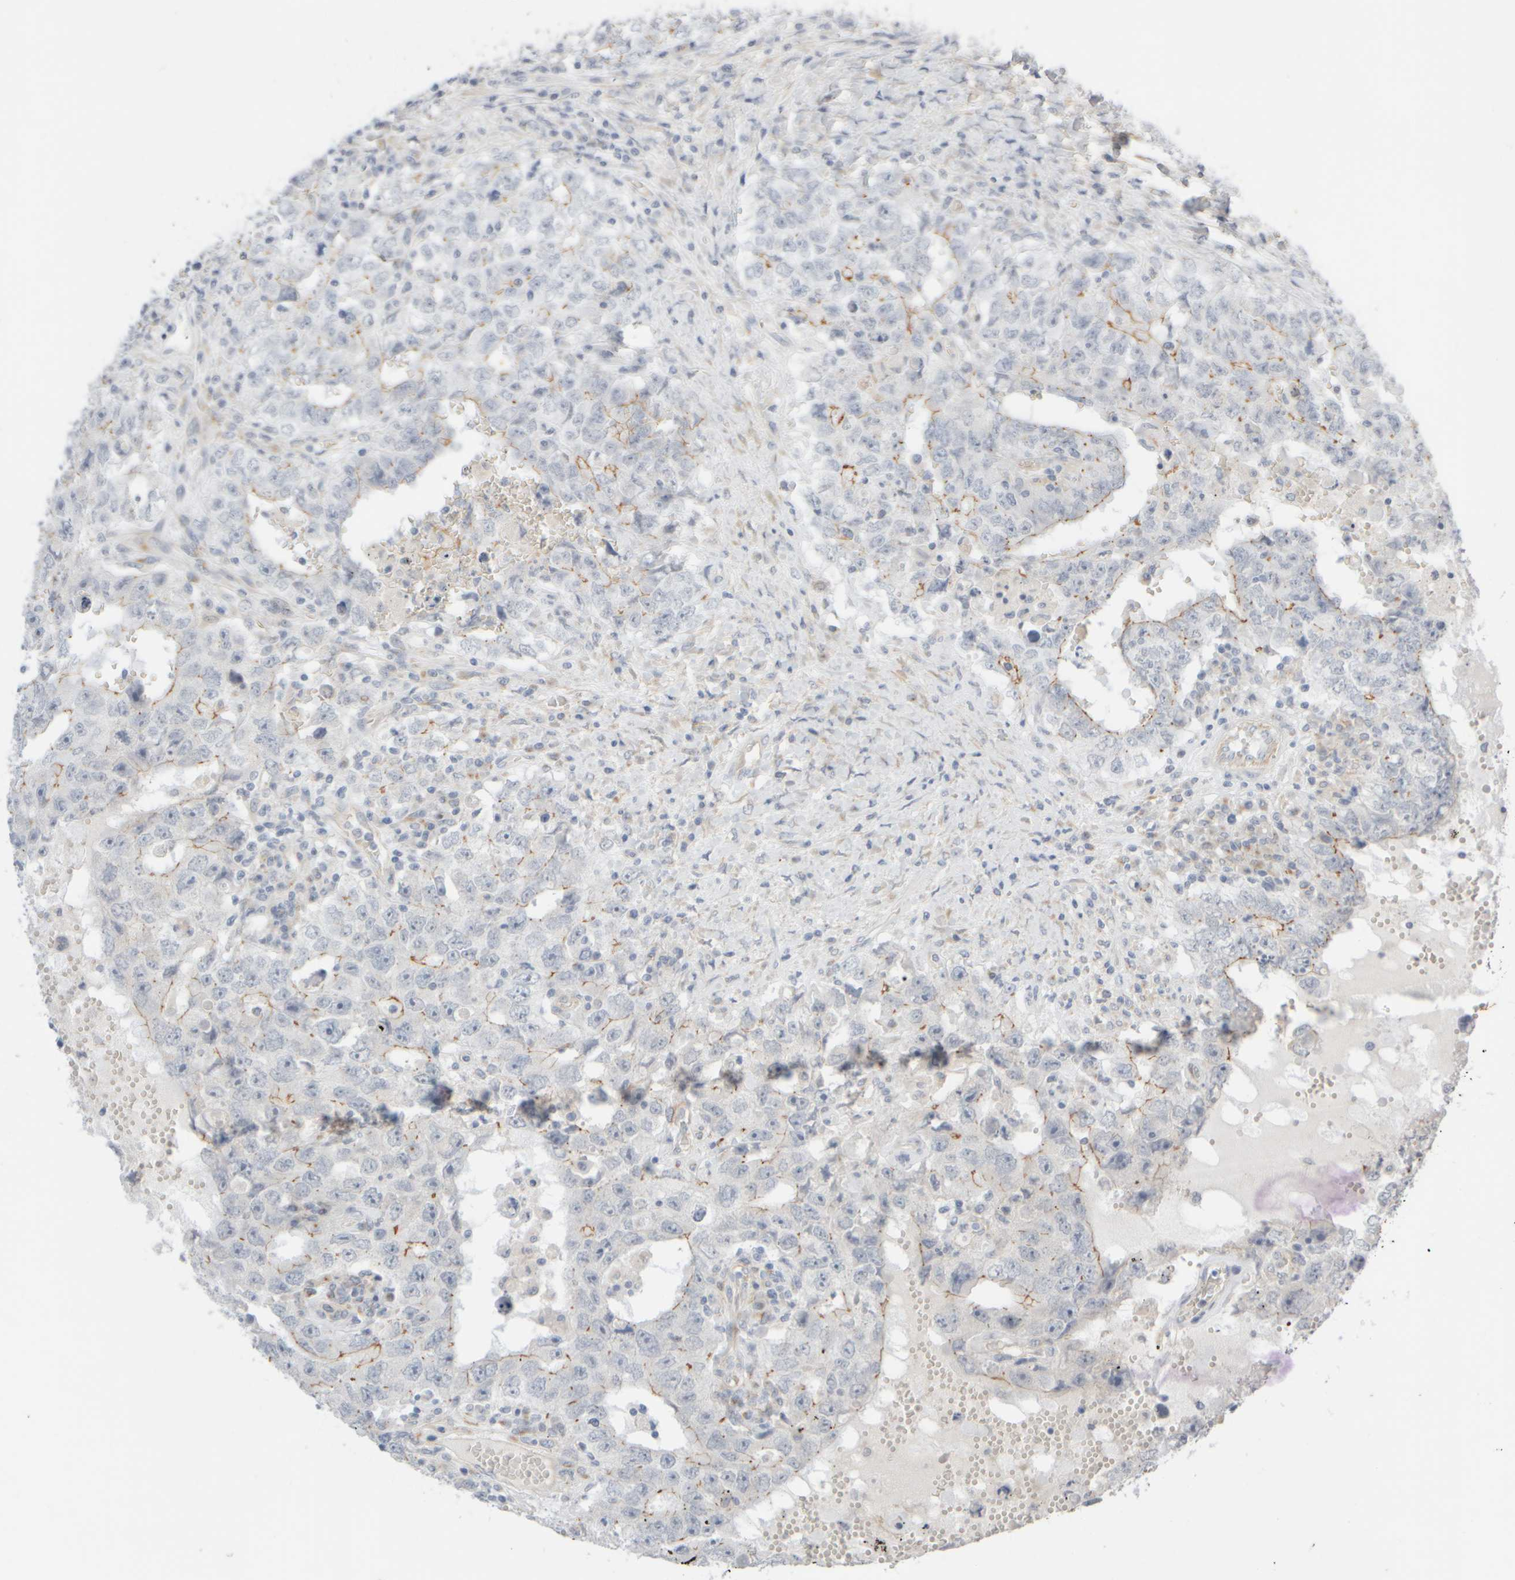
{"staining": {"intensity": "negative", "quantity": "none", "location": "none"}, "tissue": "testis cancer", "cell_type": "Tumor cells", "image_type": "cancer", "snomed": [{"axis": "morphology", "description": "Carcinoma, Embryonal, NOS"}, {"axis": "topography", "description": "Testis"}], "caption": "Immunohistochemistry image of neoplastic tissue: human testis embryonal carcinoma stained with DAB demonstrates no significant protein staining in tumor cells.", "gene": "GOPC", "patient": {"sex": "male", "age": 26}}